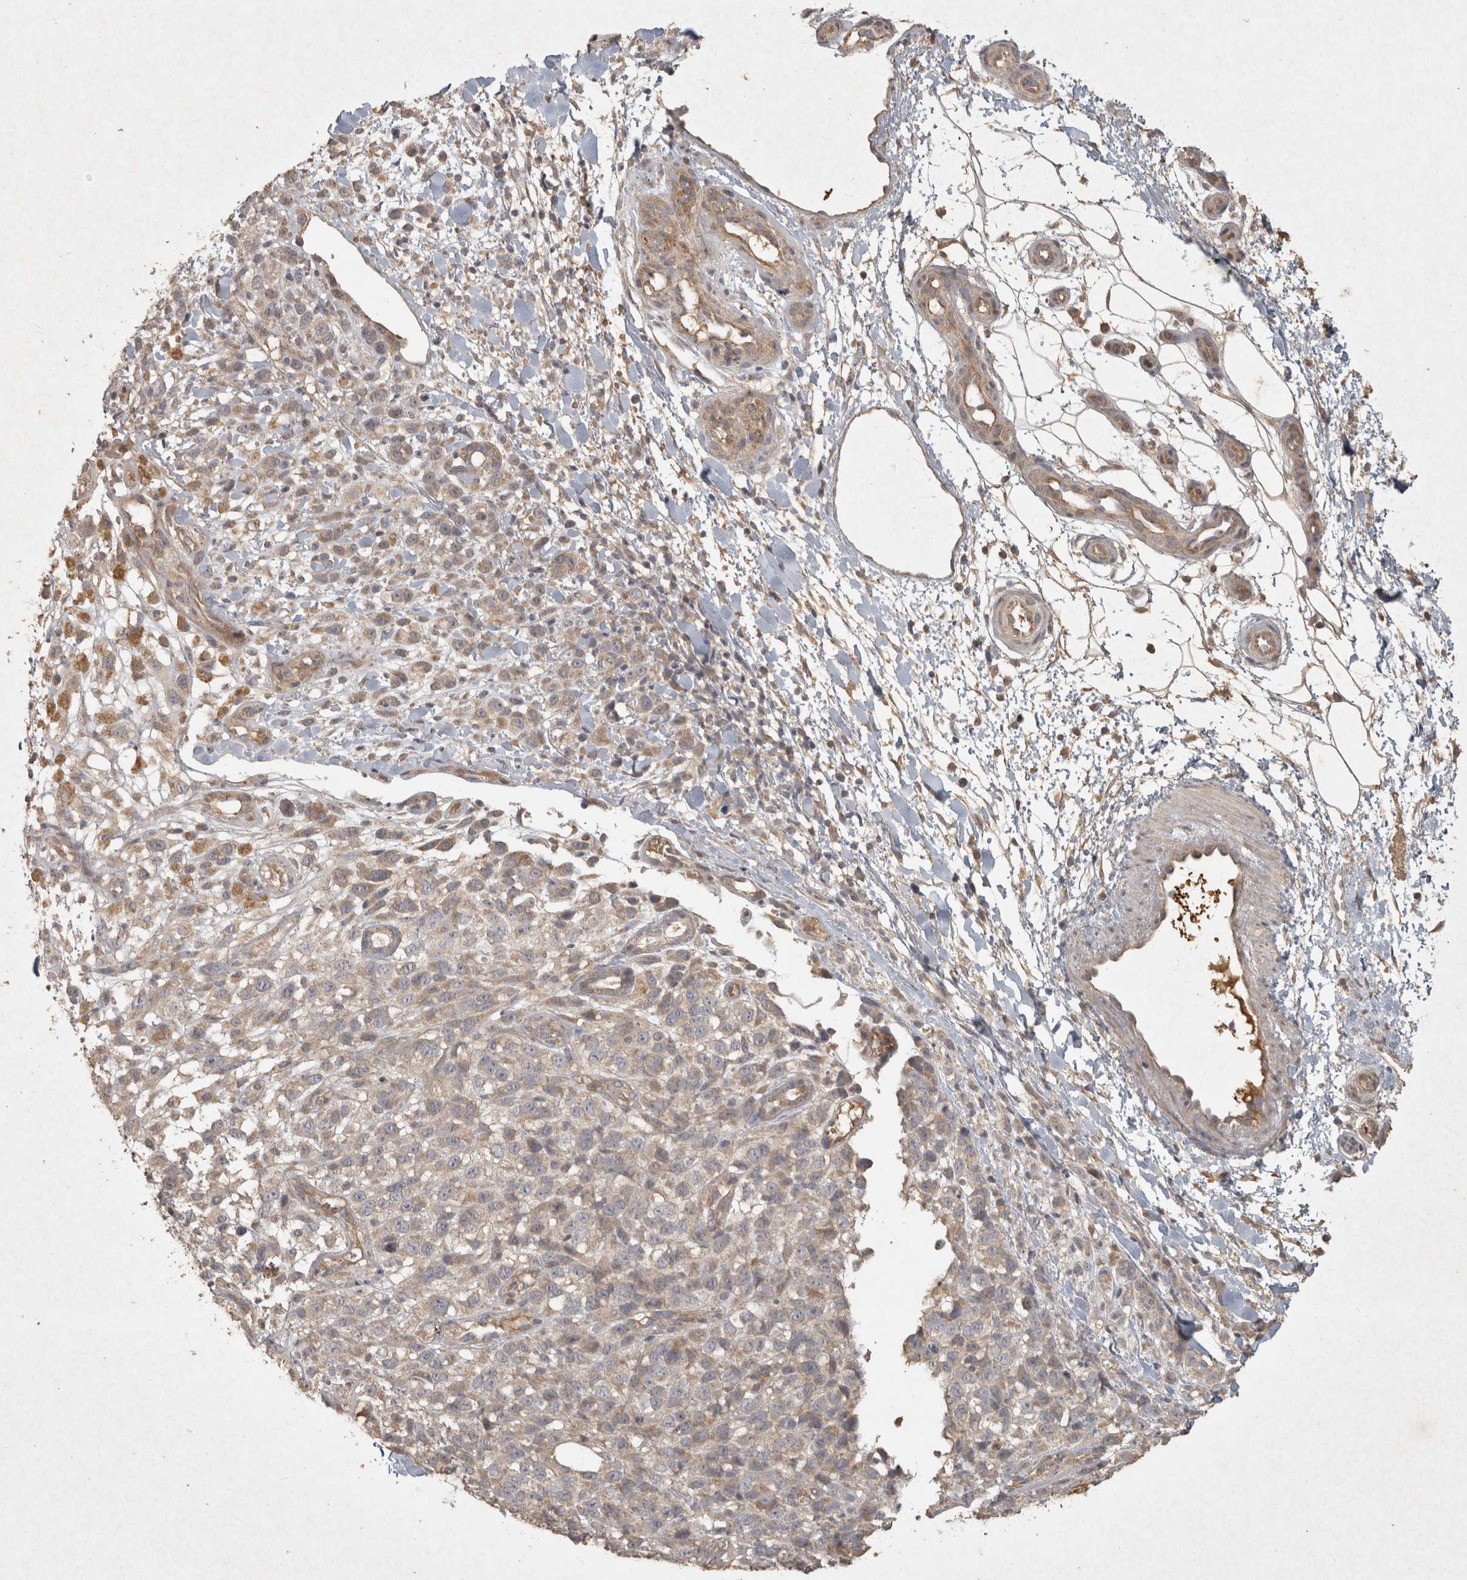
{"staining": {"intensity": "weak", "quantity": "25%-75%", "location": "cytoplasmic/membranous"}, "tissue": "melanoma", "cell_type": "Tumor cells", "image_type": "cancer", "snomed": [{"axis": "morphology", "description": "Malignant melanoma, Metastatic site"}, {"axis": "topography", "description": "Skin"}], "caption": "DAB (3,3'-diaminobenzidine) immunohistochemical staining of malignant melanoma (metastatic site) exhibits weak cytoplasmic/membranous protein positivity in approximately 25%-75% of tumor cells.", "gene": "OSTN", "patient": {"sex": "female", "age": 72}}